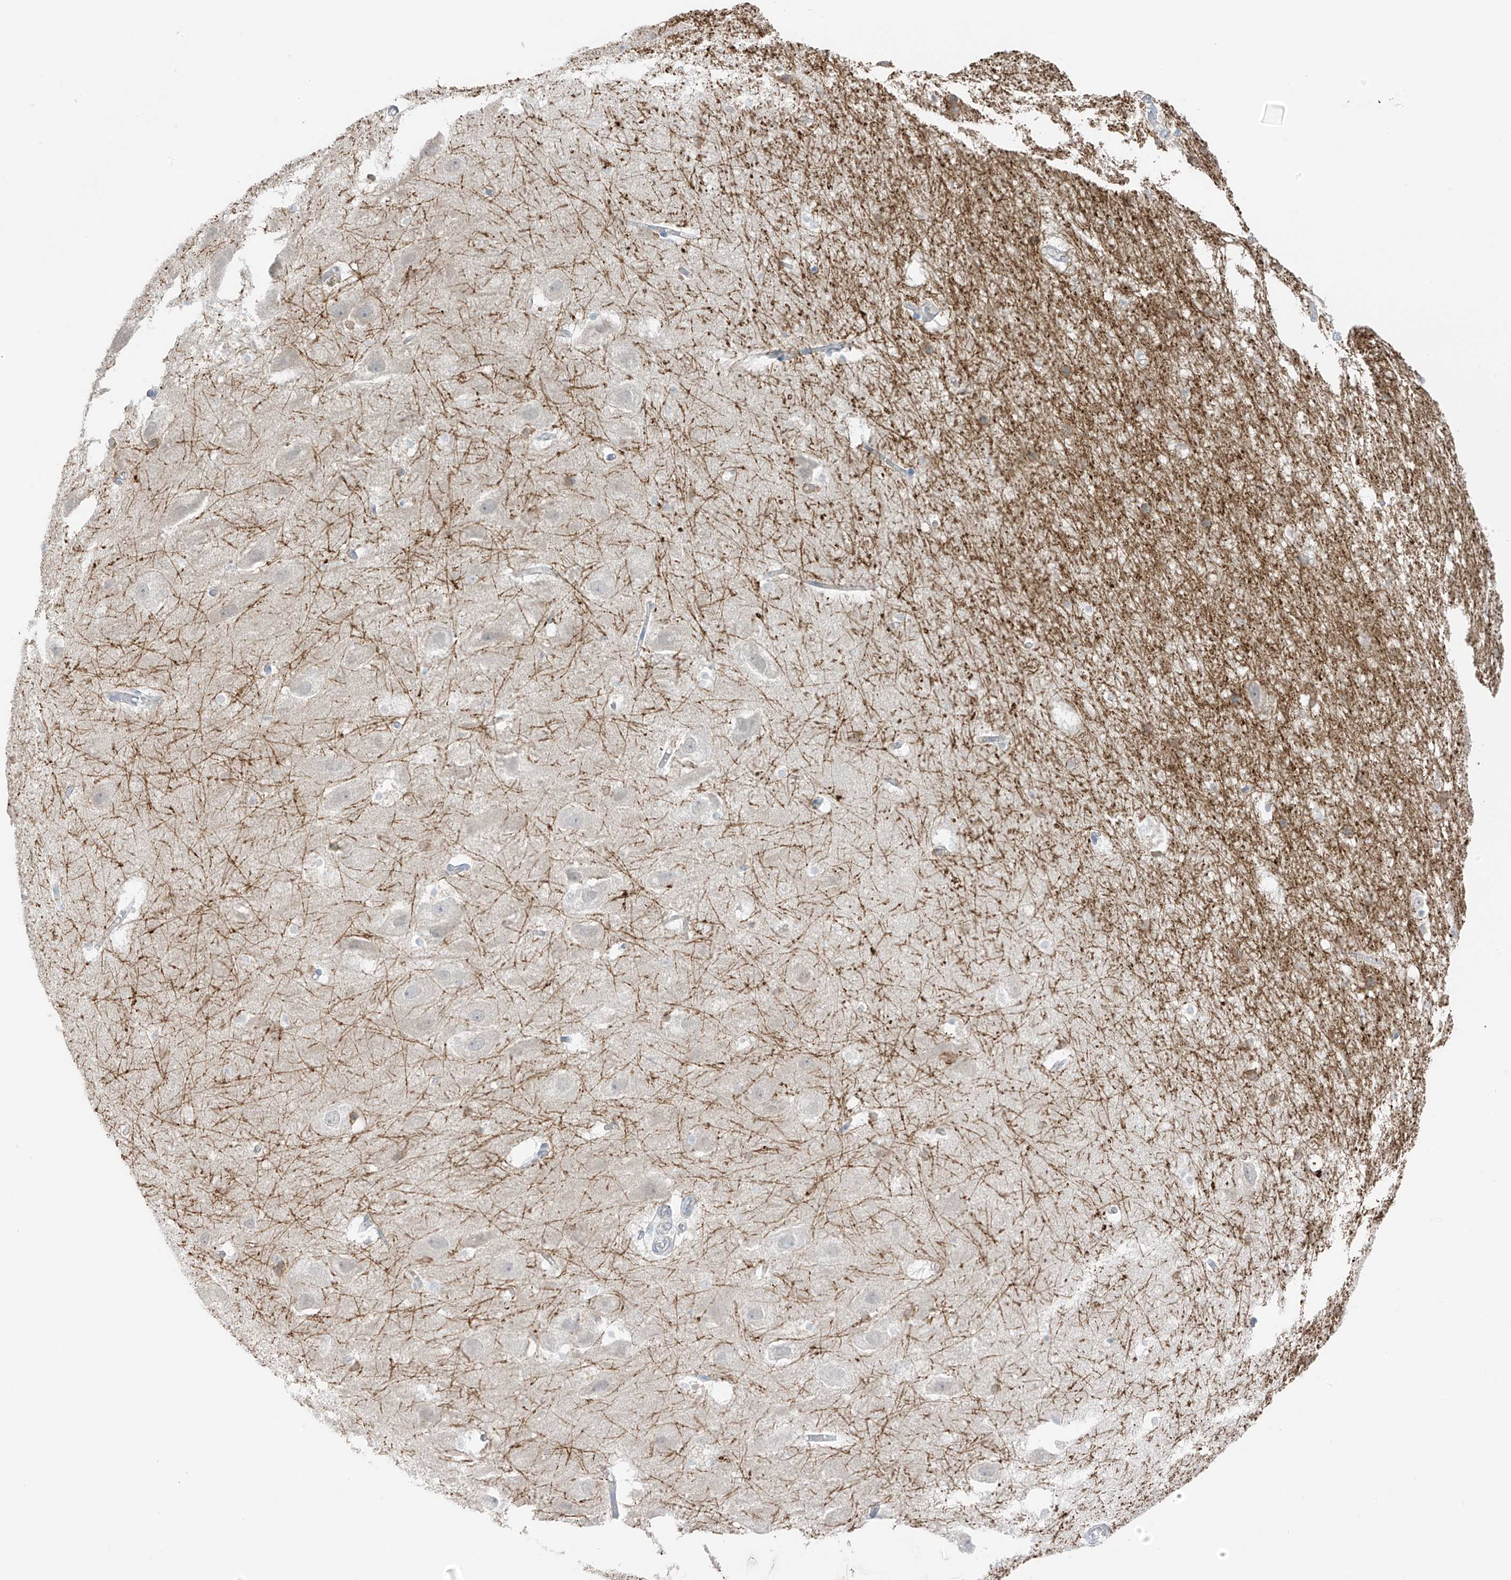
{"staining": {"intensity": "moderate", "quantity": "<25%", "location": "cytoplasmic/membranous"}, "tissue": "hippocampus", "cell_type": "Glial cells", "image_type": "normal", "snomed": [{"axis": "morphology", "description": "Normal tissue, NOS"}, {"axis": "topography", "description": "Hippocampus"}], "caption": "This image reveals normal hippocampus stained with IHC to label a protein in brown. The cytoplasmic/membranous of glial cells show moderate positivity for the protein. Nuclei are counter-stained blue.", "gene": "NALCN", "patient": {"sex": "female", "age": 52}}